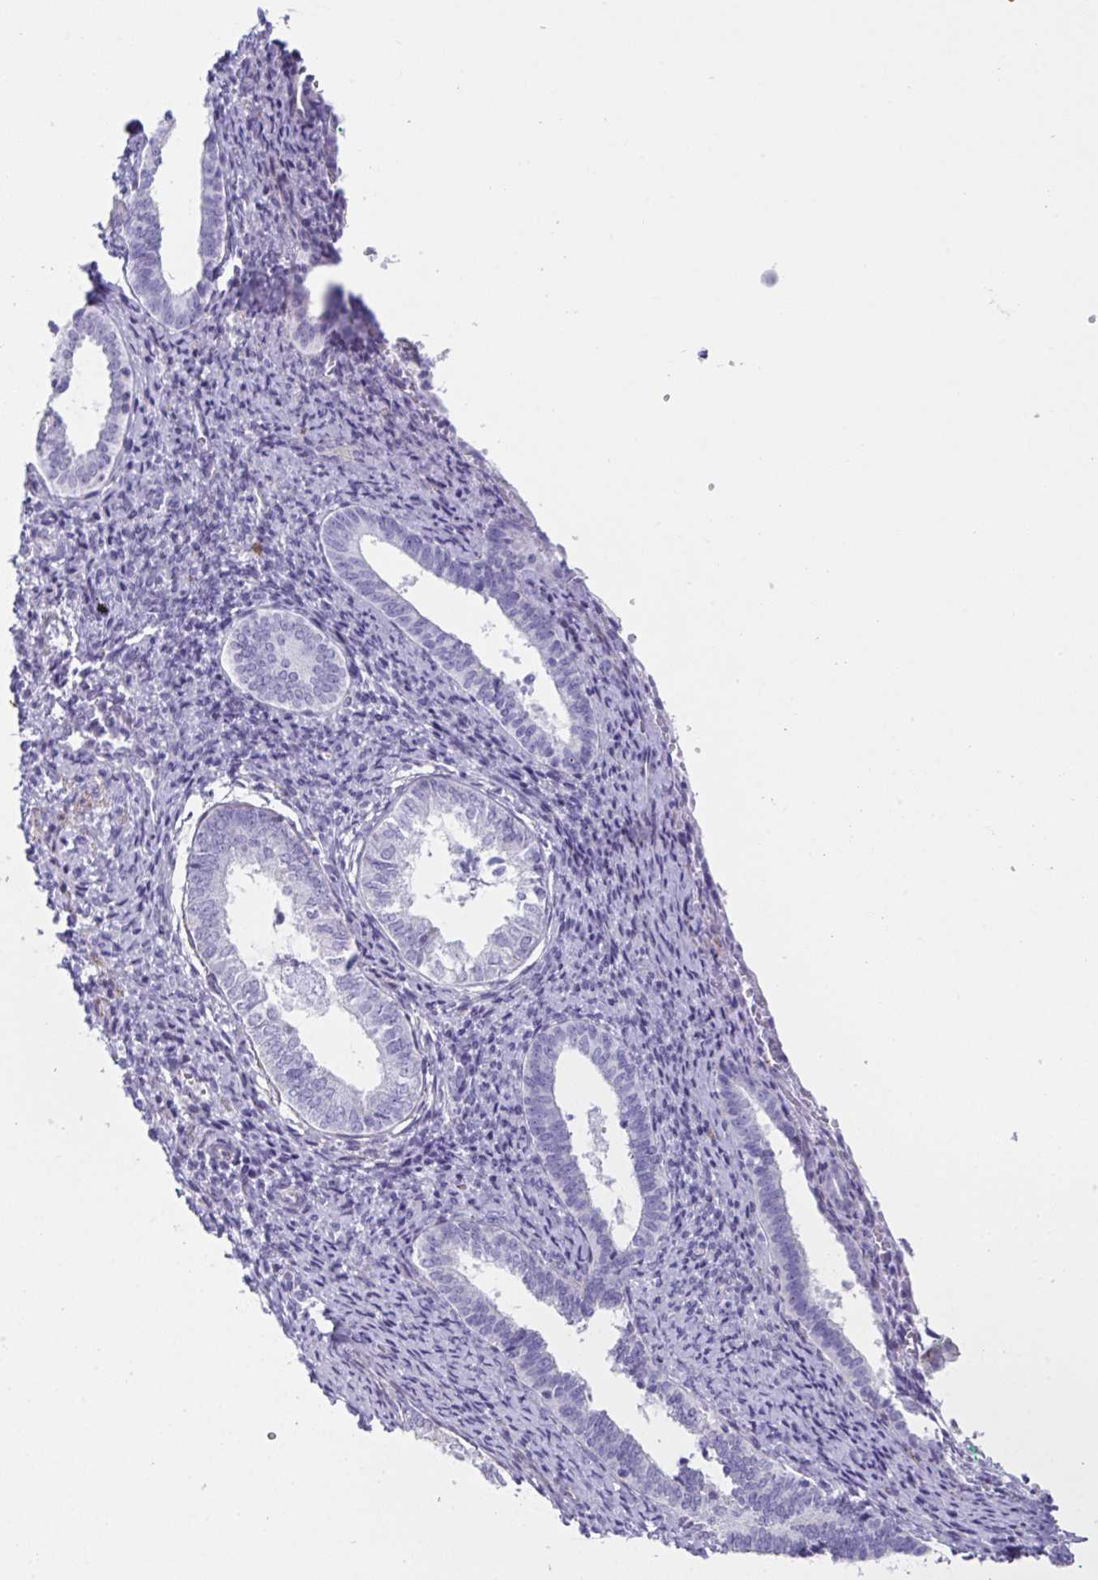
{"staining": {"intensity": "negative", "quantity": "none", "location": "none"}, "tissue": "endometrium", "cell_type": "Cells in endometrial stroma", "image_type": "normal", "snomed": [{"axis": "morphology", "description": "Normal tissue, NOS"}, {"axis": "topography", "description": "Endometrium"}], "caption": "High power microscopy photomicrograph of an immunohistochemistry (IHC) histopathology image of normal endometrium, revealing no significant expression in cells in endometrial stroma.", "gene": "OR5P3", "patient": {"sex": "female", "age": 50}}